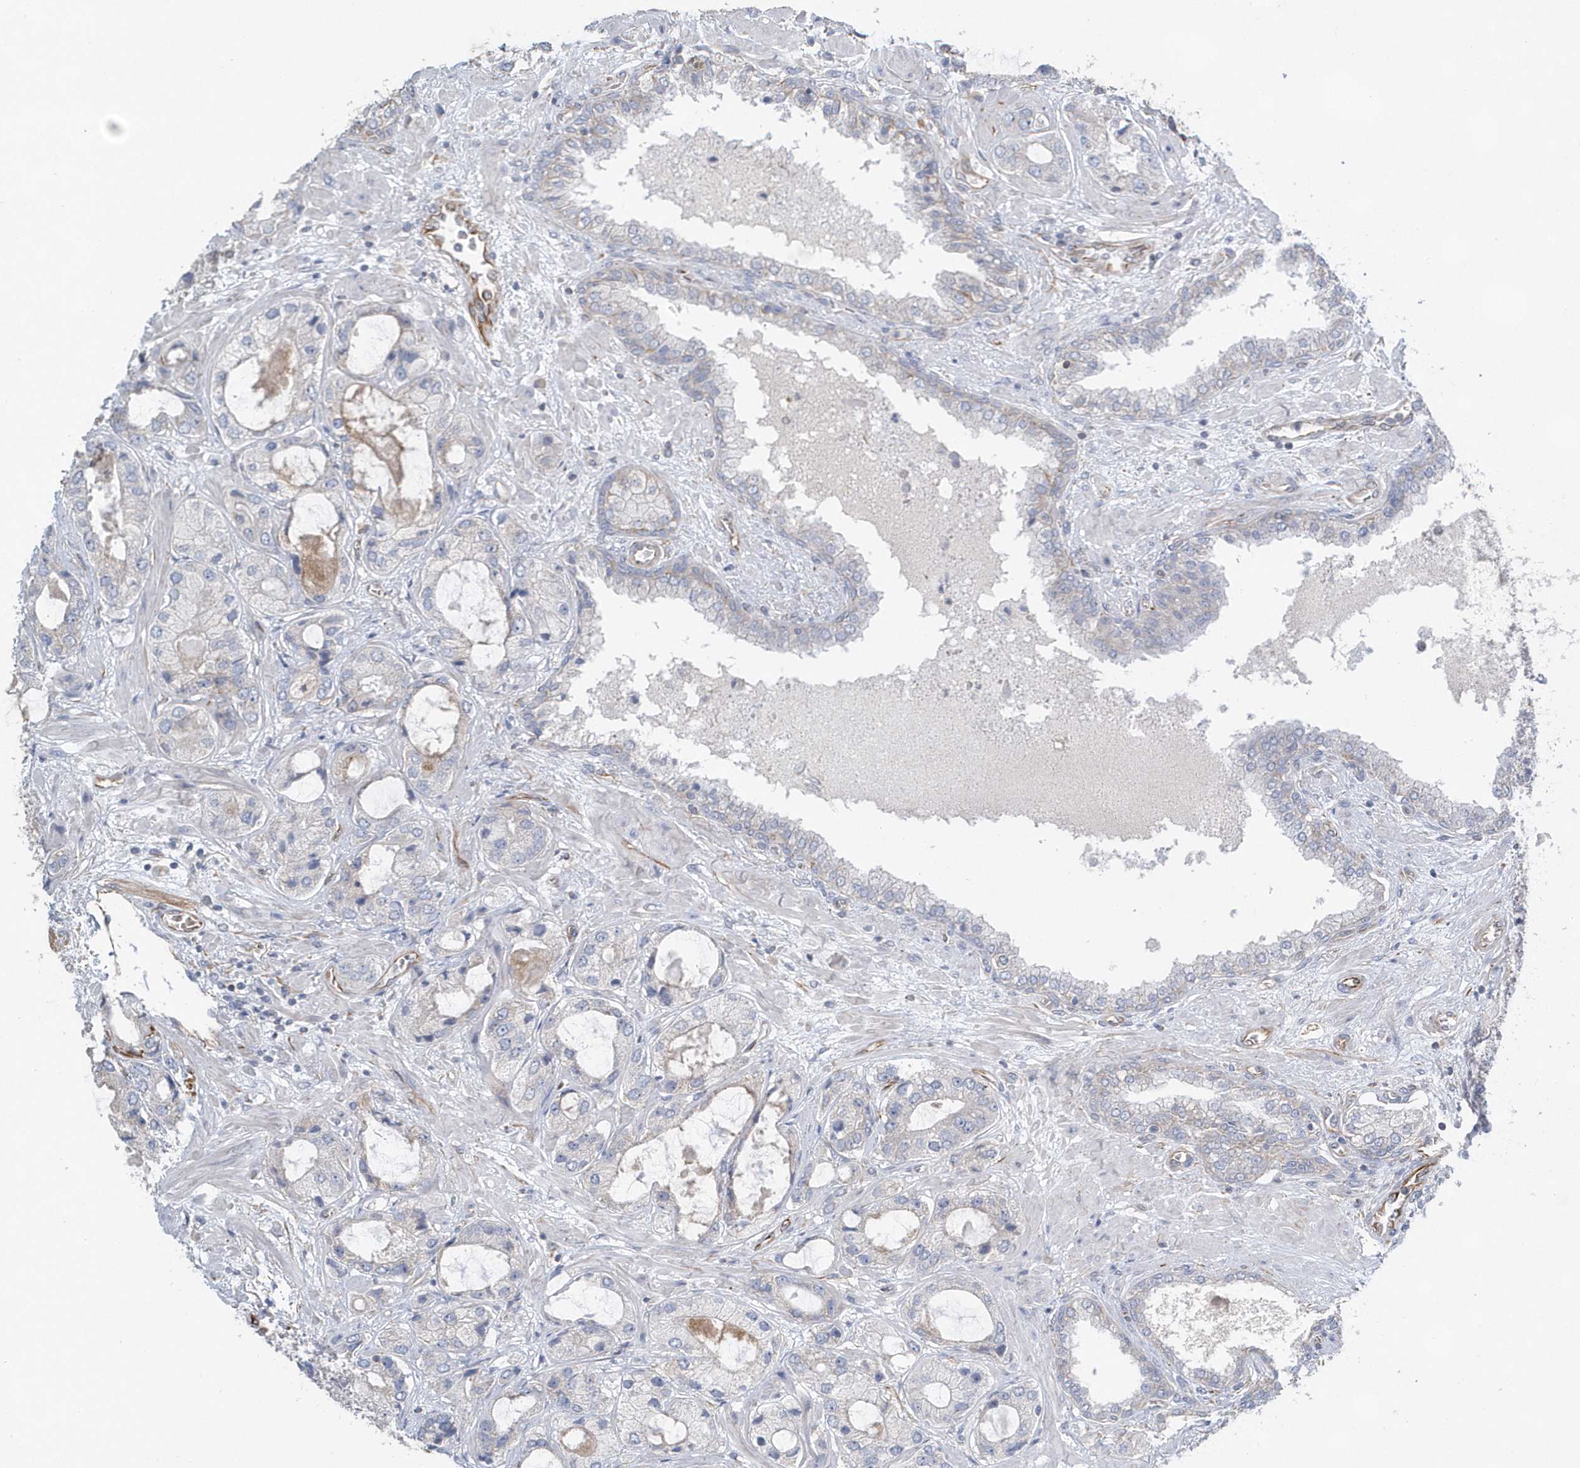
{"staining": {"intensity": "negative", "quantity": "none", "location": "none"}, "tissue": "prostate cancer", "cell_type": "Tumor cells", "image_type": "cancer", "snomed": [{"axis": "morphology", "description": "Normal tissue, NOS"}, {"axis": "morphology", "description": "Adenocarcinoma, High grade"}, {"axis": "topography", "description": "Prostate"}, {"axis": "topography", "description": "Peripheral nerve tissue"}], "caption": "Micrograph shows no protein expression in tumor cells of prostate cancer tissue.", "gene": "RAB17", "patient": {"sex": "male", "age": 59}}